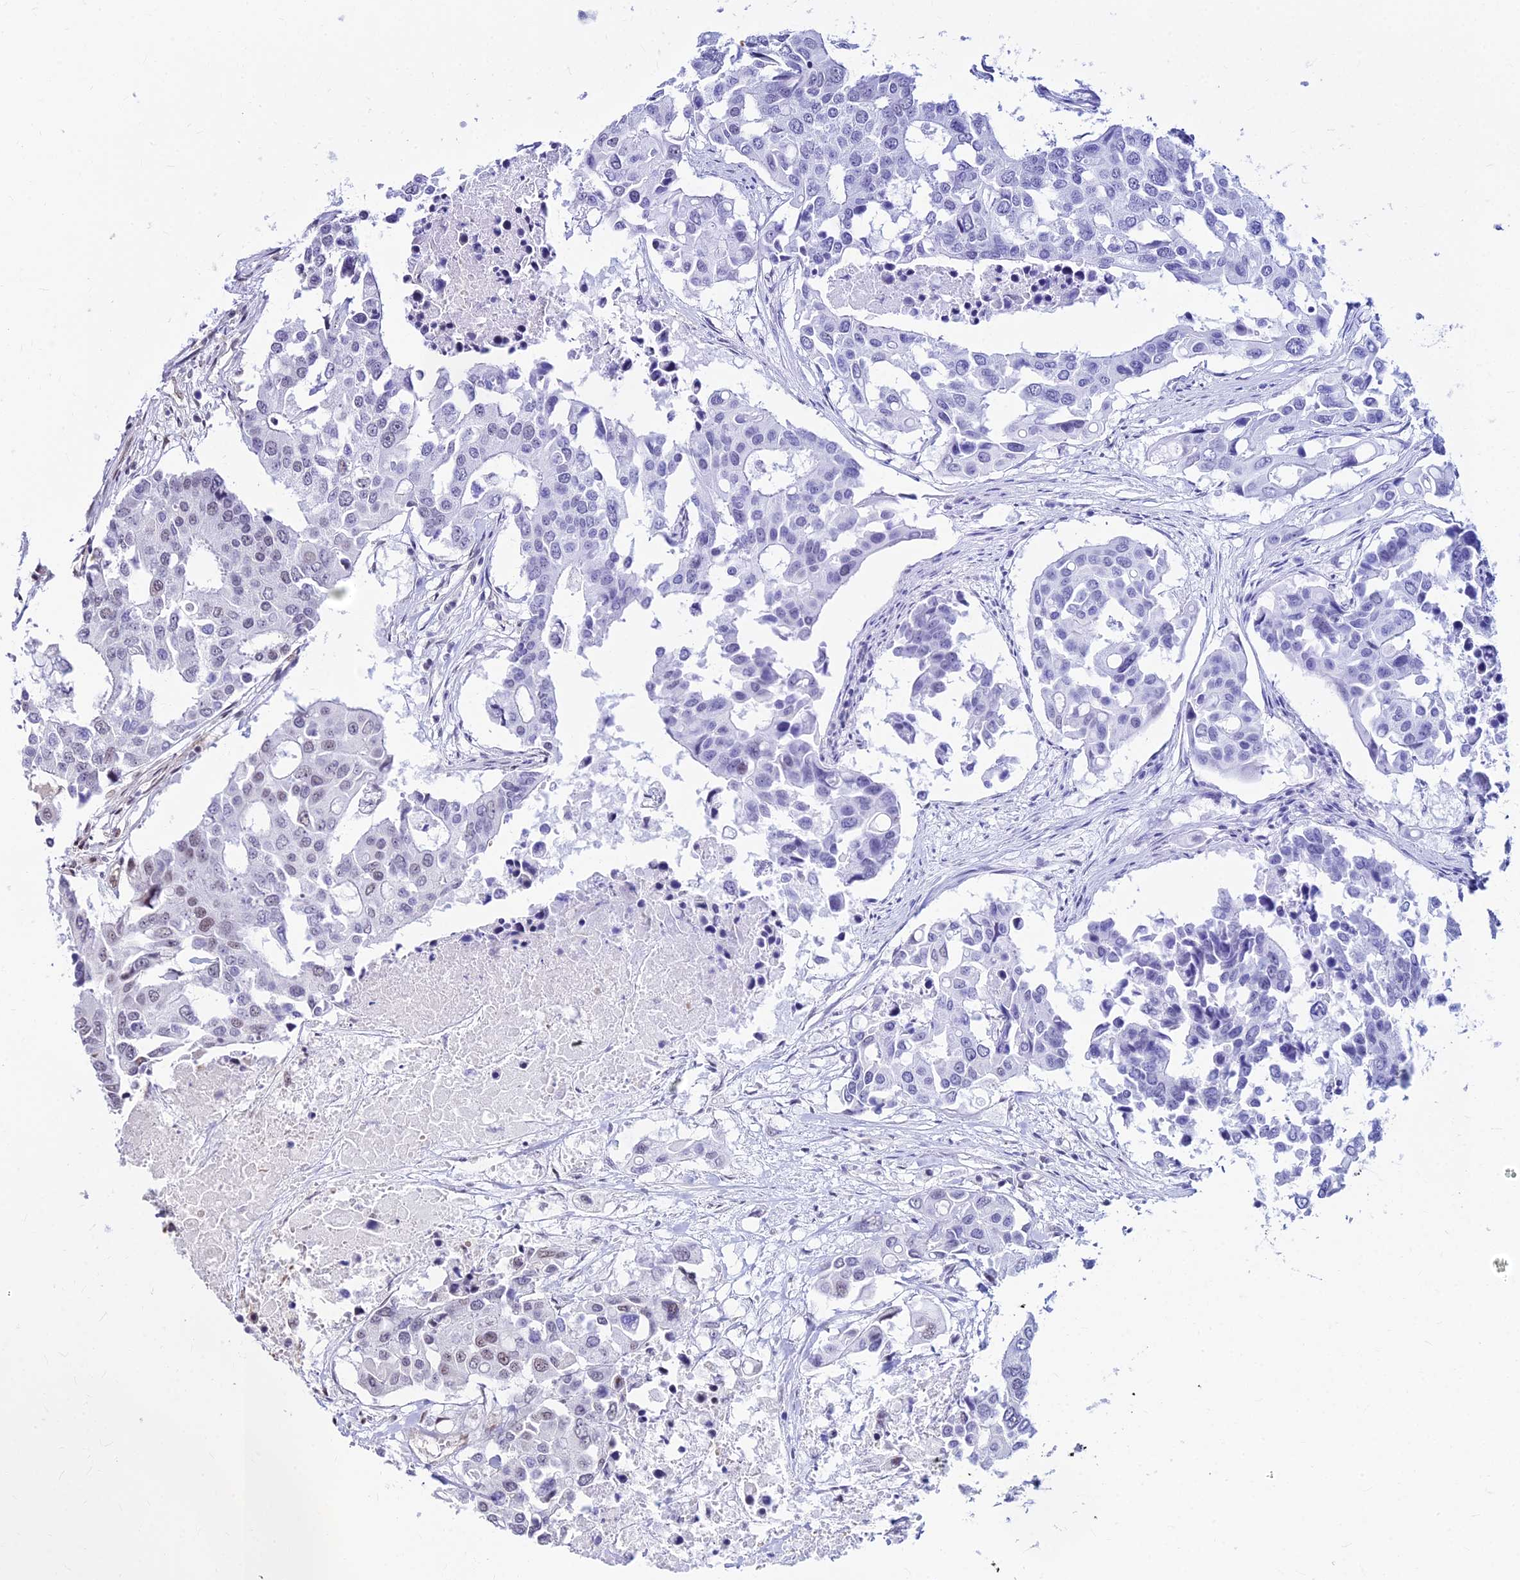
{"staining": {"intensity": "weak", "quantity": "<25%", "location": "nuclear"}, "tissue": "colorectal cancer", "cell_type": "Tumor cells", "image_type": "cancer", "snomed": [{"axis": "morphology", "description": "Adenocarcinoma, NOS"}, {"axis": "topography", "description": "Colon"}], "caption": "A photomicrograph of adenocarcinoma (colorectal) stained for a protein exhibits no brown staining in tumor cells. (DAB IHC, high magnification).", "gene": "FDX2", "patient": {"sex": "male", "age": 77}}